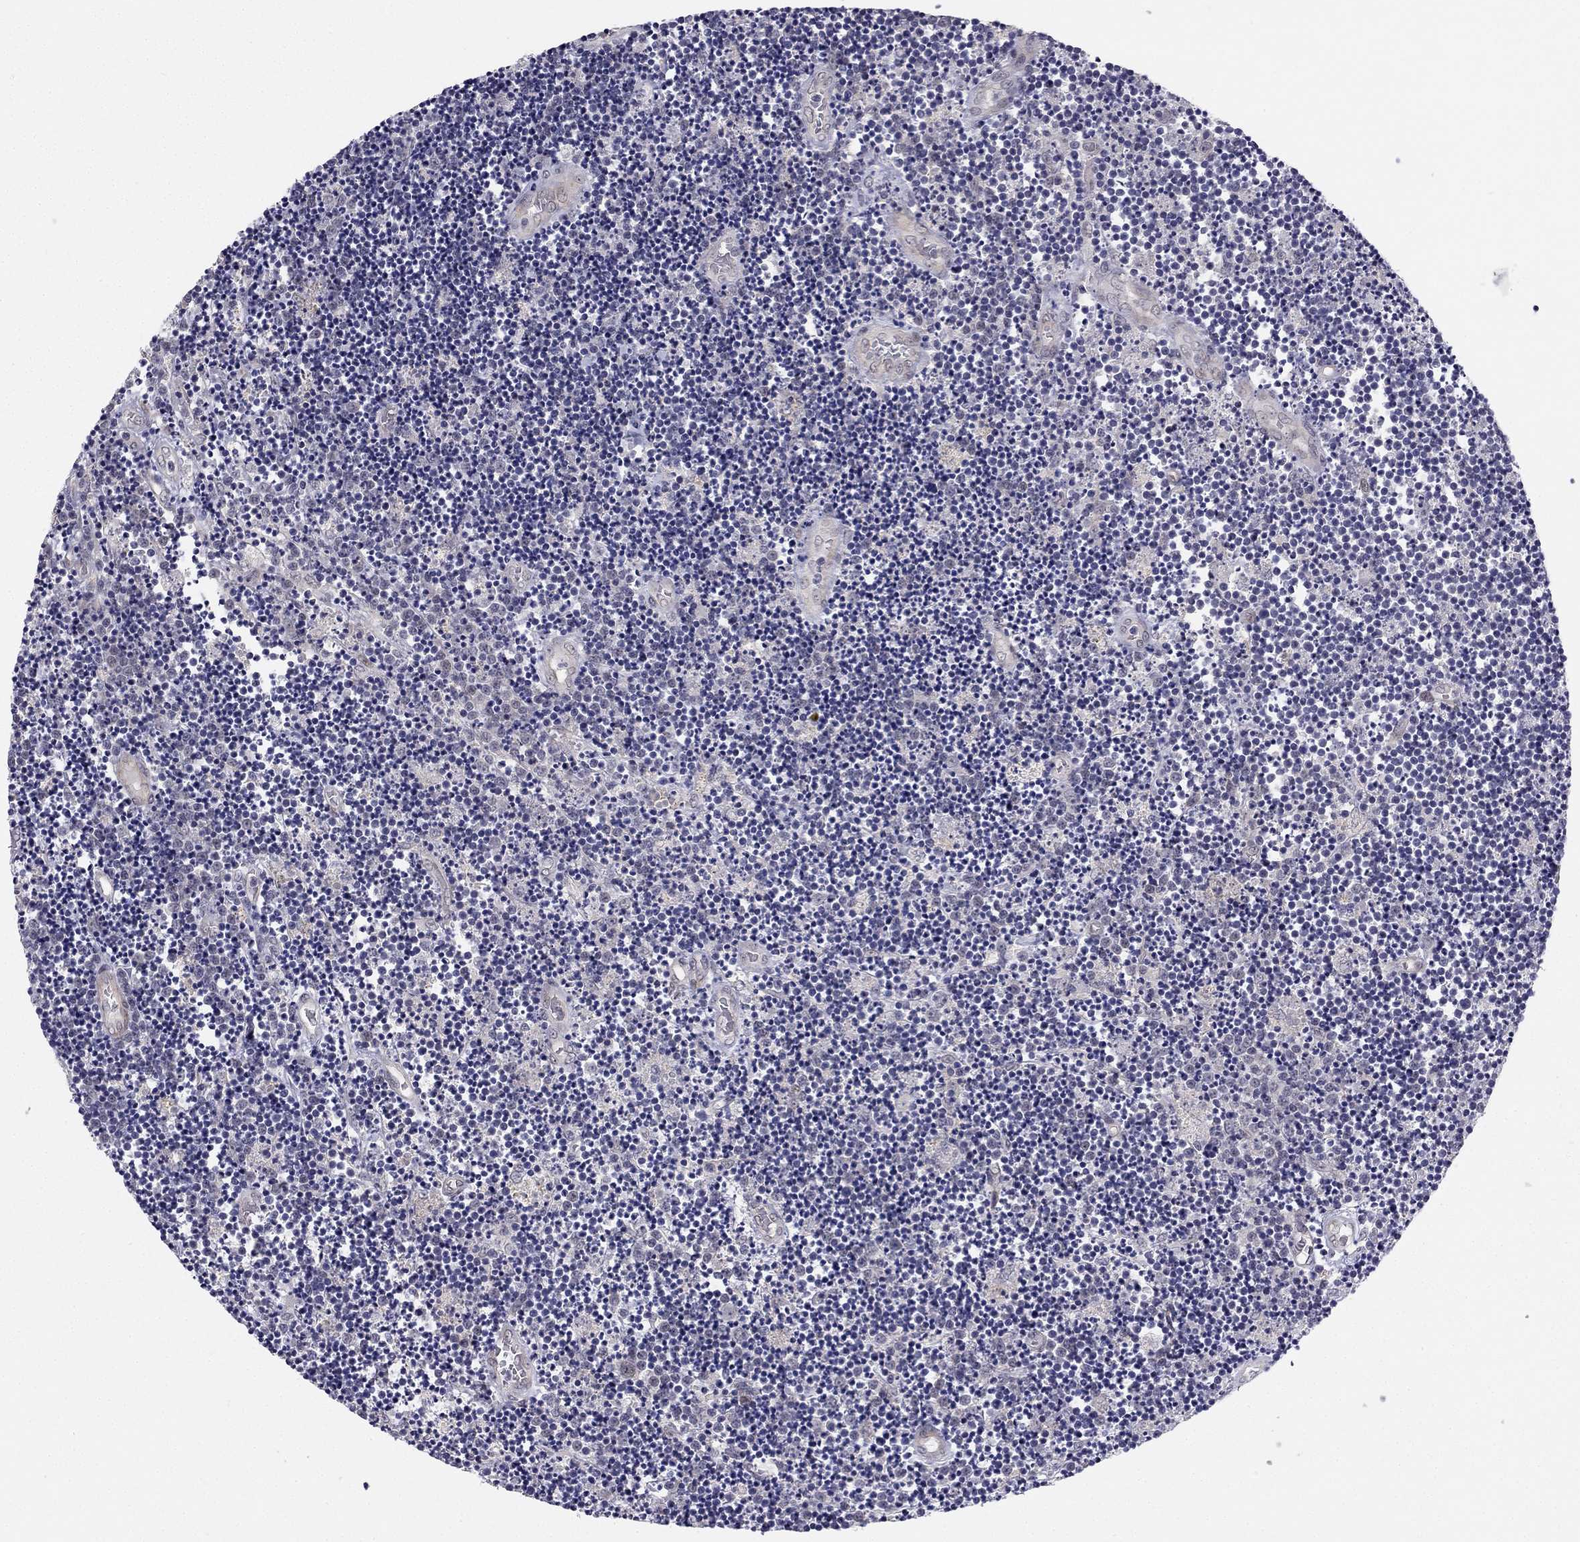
{"staining": {"intensity": "negative", "quantity": "none", "location": "none"}, "tissue": "lymphoma", "cell_type": "Tumor cells", "image_type": "cancer", "snomed": [{"axis": "morphology", "description": "Malignant lymphoma, non-Hodgkin's type, Low grade"}, {"axis": "topography", "description": "Brain"}], "caption": "IHC of lymphoma displays no positivity in tumor cells. (DAB (3,3'-diaminobenzidine) immunohistochemistry (IHC) with hematoxylin counter stain).", "gene": "CHST8", "patient": {"sex": "female", "age": 66}}